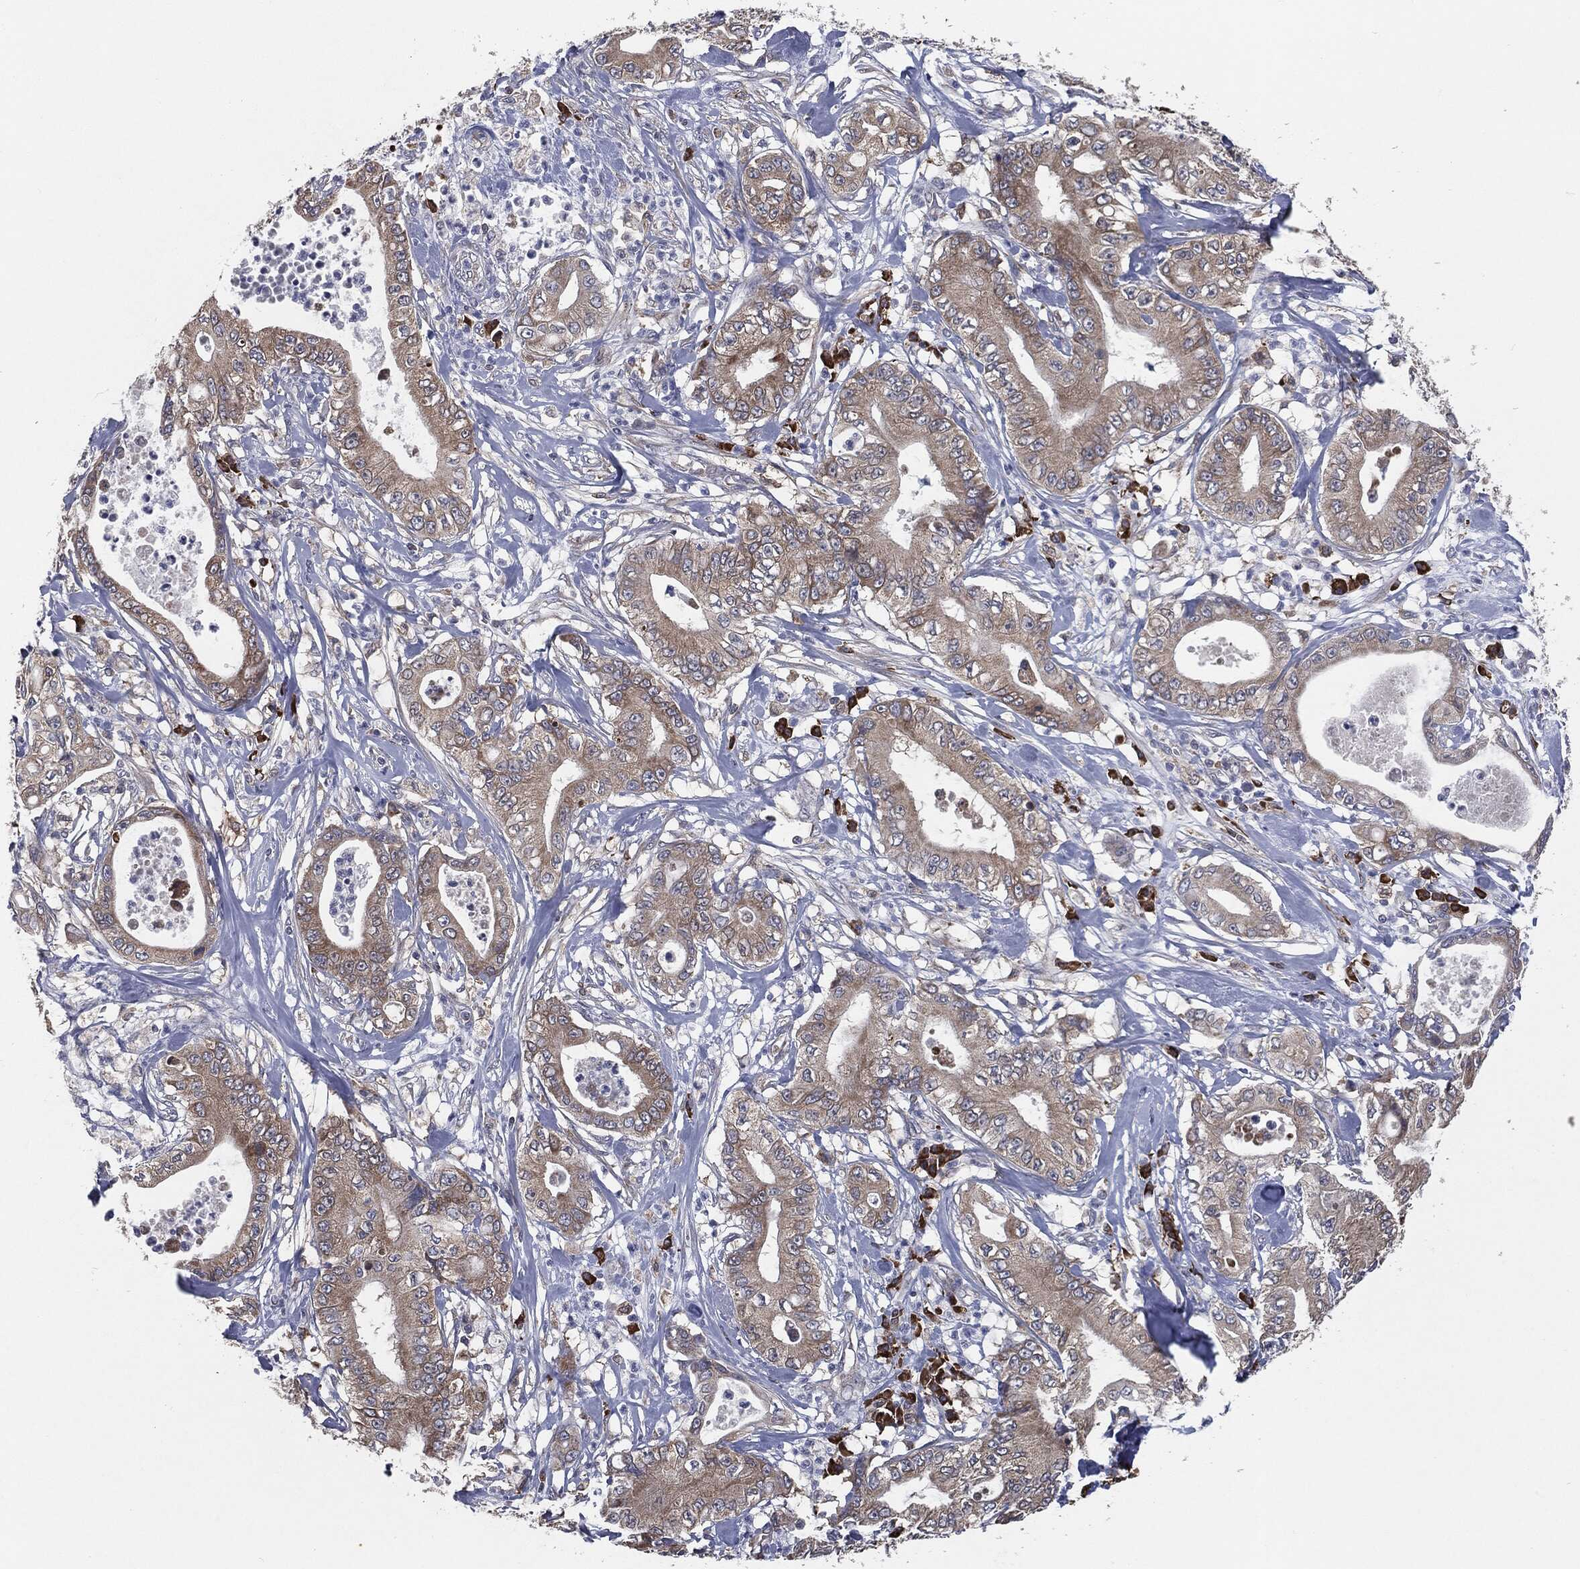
{"staining": {"intensity": "moderate", "quantity": ">75%", "location": "cytoplasmic/membranous"}, "tissue": "pancreatic cancer", "cell_type": "Tumor cells", "image_type": "cancer", "snomed": [{"axis": "morphology", "description": "Adenocarcinoma, NOS"}, {"axis": "topography", "description": "Pancreas"}], "caption": "Adenocarcinoma (pancreatic) stained with immunohistochemistry reveals moderate cytoplasmic/membranous staining in approximately >75% of tumor cells.", "gene": "PRDX4", "patient": {"sex": "male", "age": 71}}